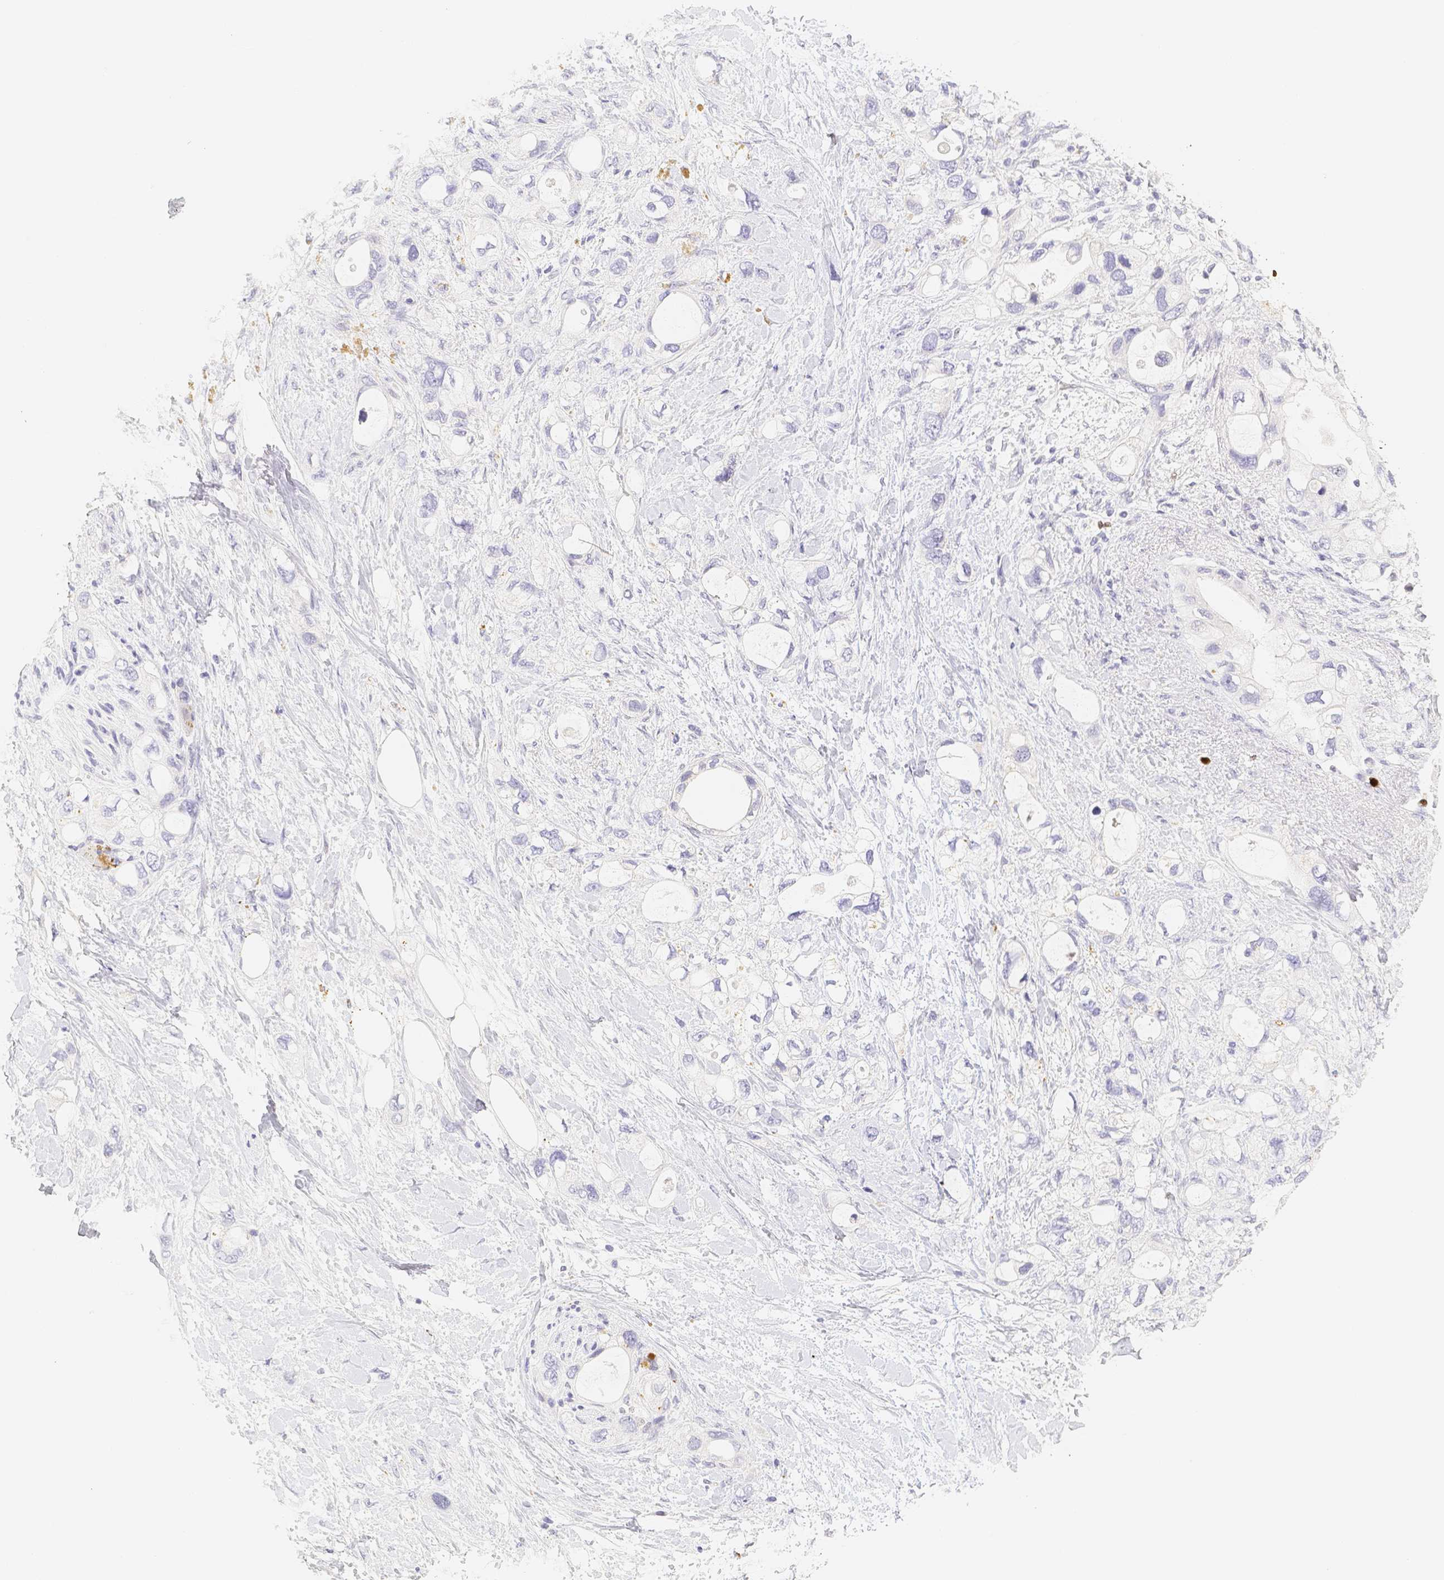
{"staining": {"intensity": "negative", "quantity": "none", "location": "none"}, "tissue": "pancreatic cancer", "cell_type": "Tumor cells", "image_type": "cancer", "snomed": [{"axis": "morphology", "description": "Adenocarcinoma, NOS"}, {"axis": "topography", "description": "Pancreas"}], "caption": "DAB immunohistochemical staining of pancreatic adenocarcinoma reveals no significant staining in tumor cells. The staining is performed using DAB (3,3'-diaminobenzidine) brown chromogen with nuclei counter-stained in using hematoxylin.", "gene": "PADI4", "patient": {"sex": "female", "age": 56}}